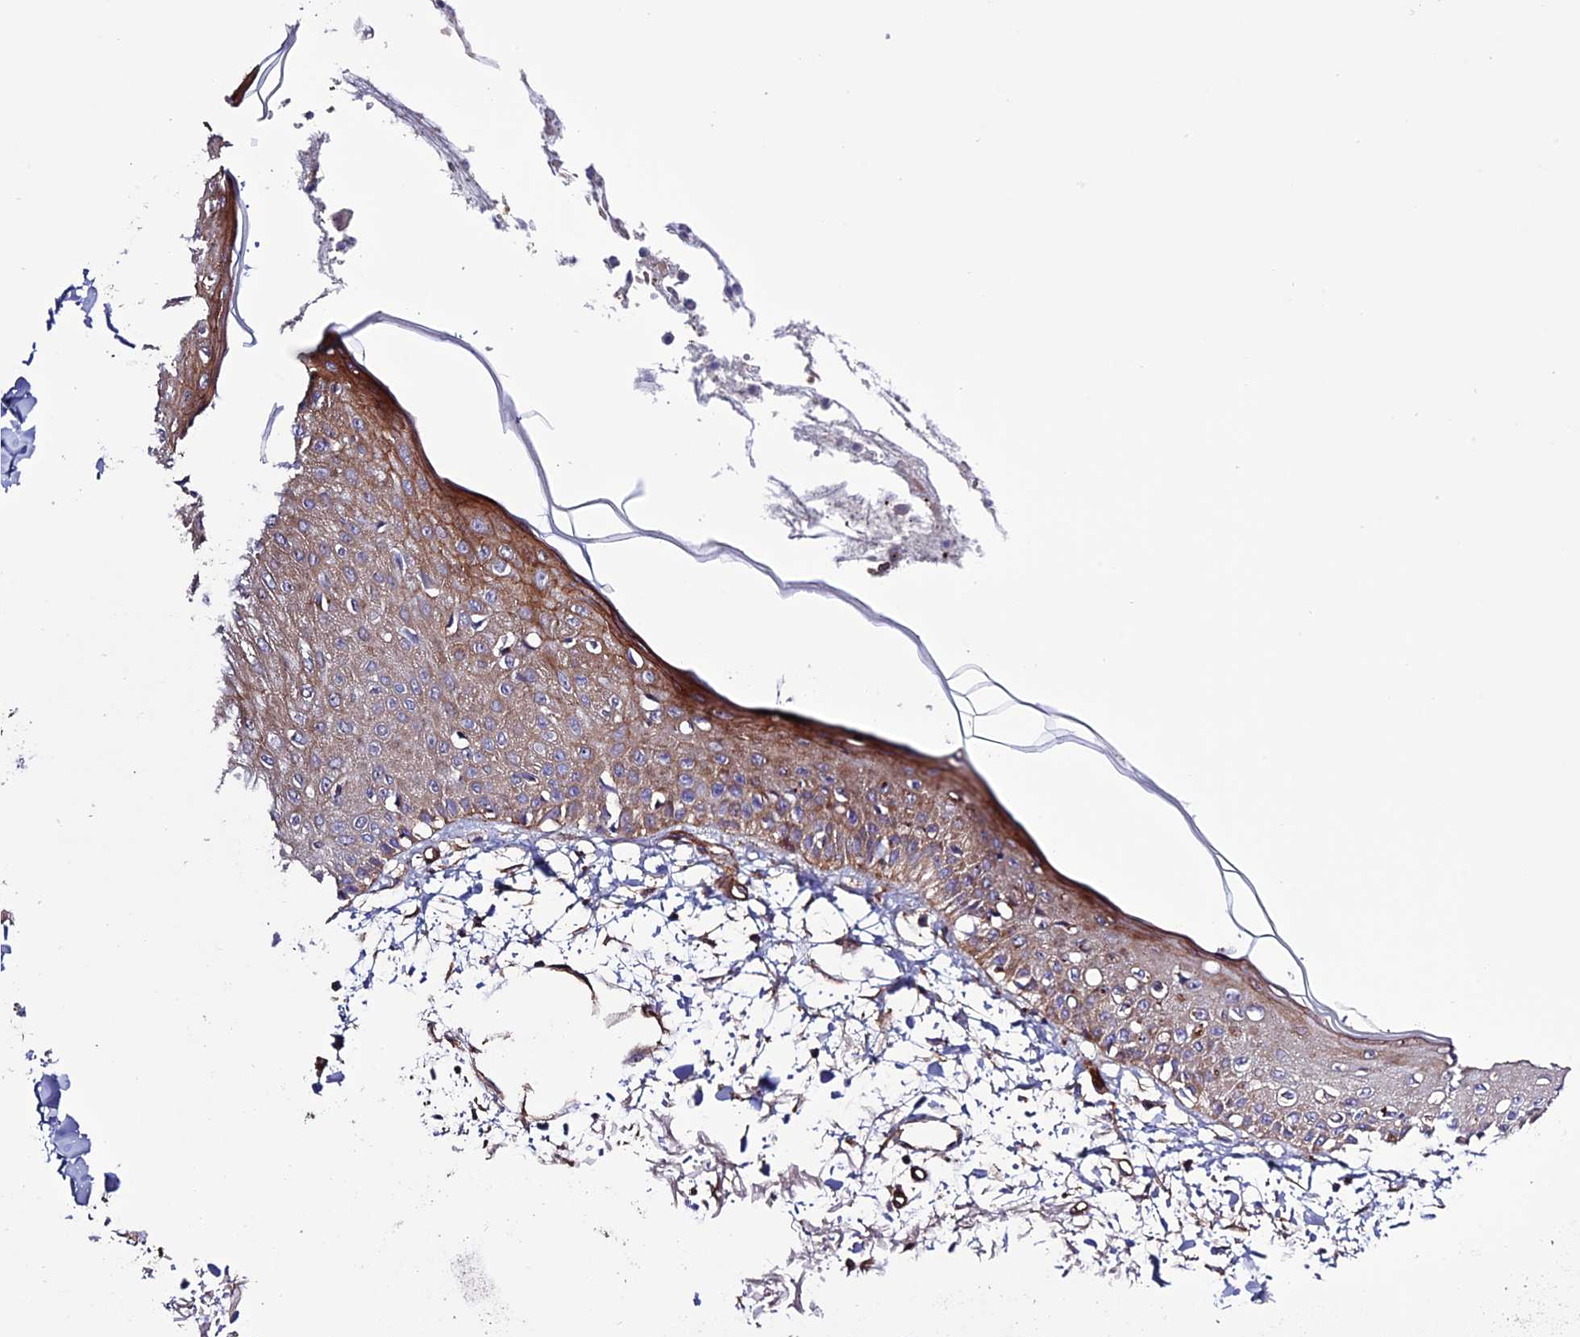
{"staining": {"intensity": "moderate", "quantity": "25%-75%", "location": "cytoplasmic/membranous"}, "tissue": "skin", "cell_type": "Fibroblasts", "image_type": "normal", "snomed": [{"axis": "morphology", "description": "Normal tissue, NOS"}, {"axis": "morphology", "description": "Squamous cell carcinoma, NOS"}, {"axis": "topography", "description": "Skin"}, {"axis": "topography", "description": "Peripheral nerve tissue"}], "caption": "A histopathology image of skin stained for a protein demonstrates moderate cytoplasmic/membranous brown staining in fibroblasts.", "gene": "REX1BD", "patient": {"sex": "male", "age": 83}}